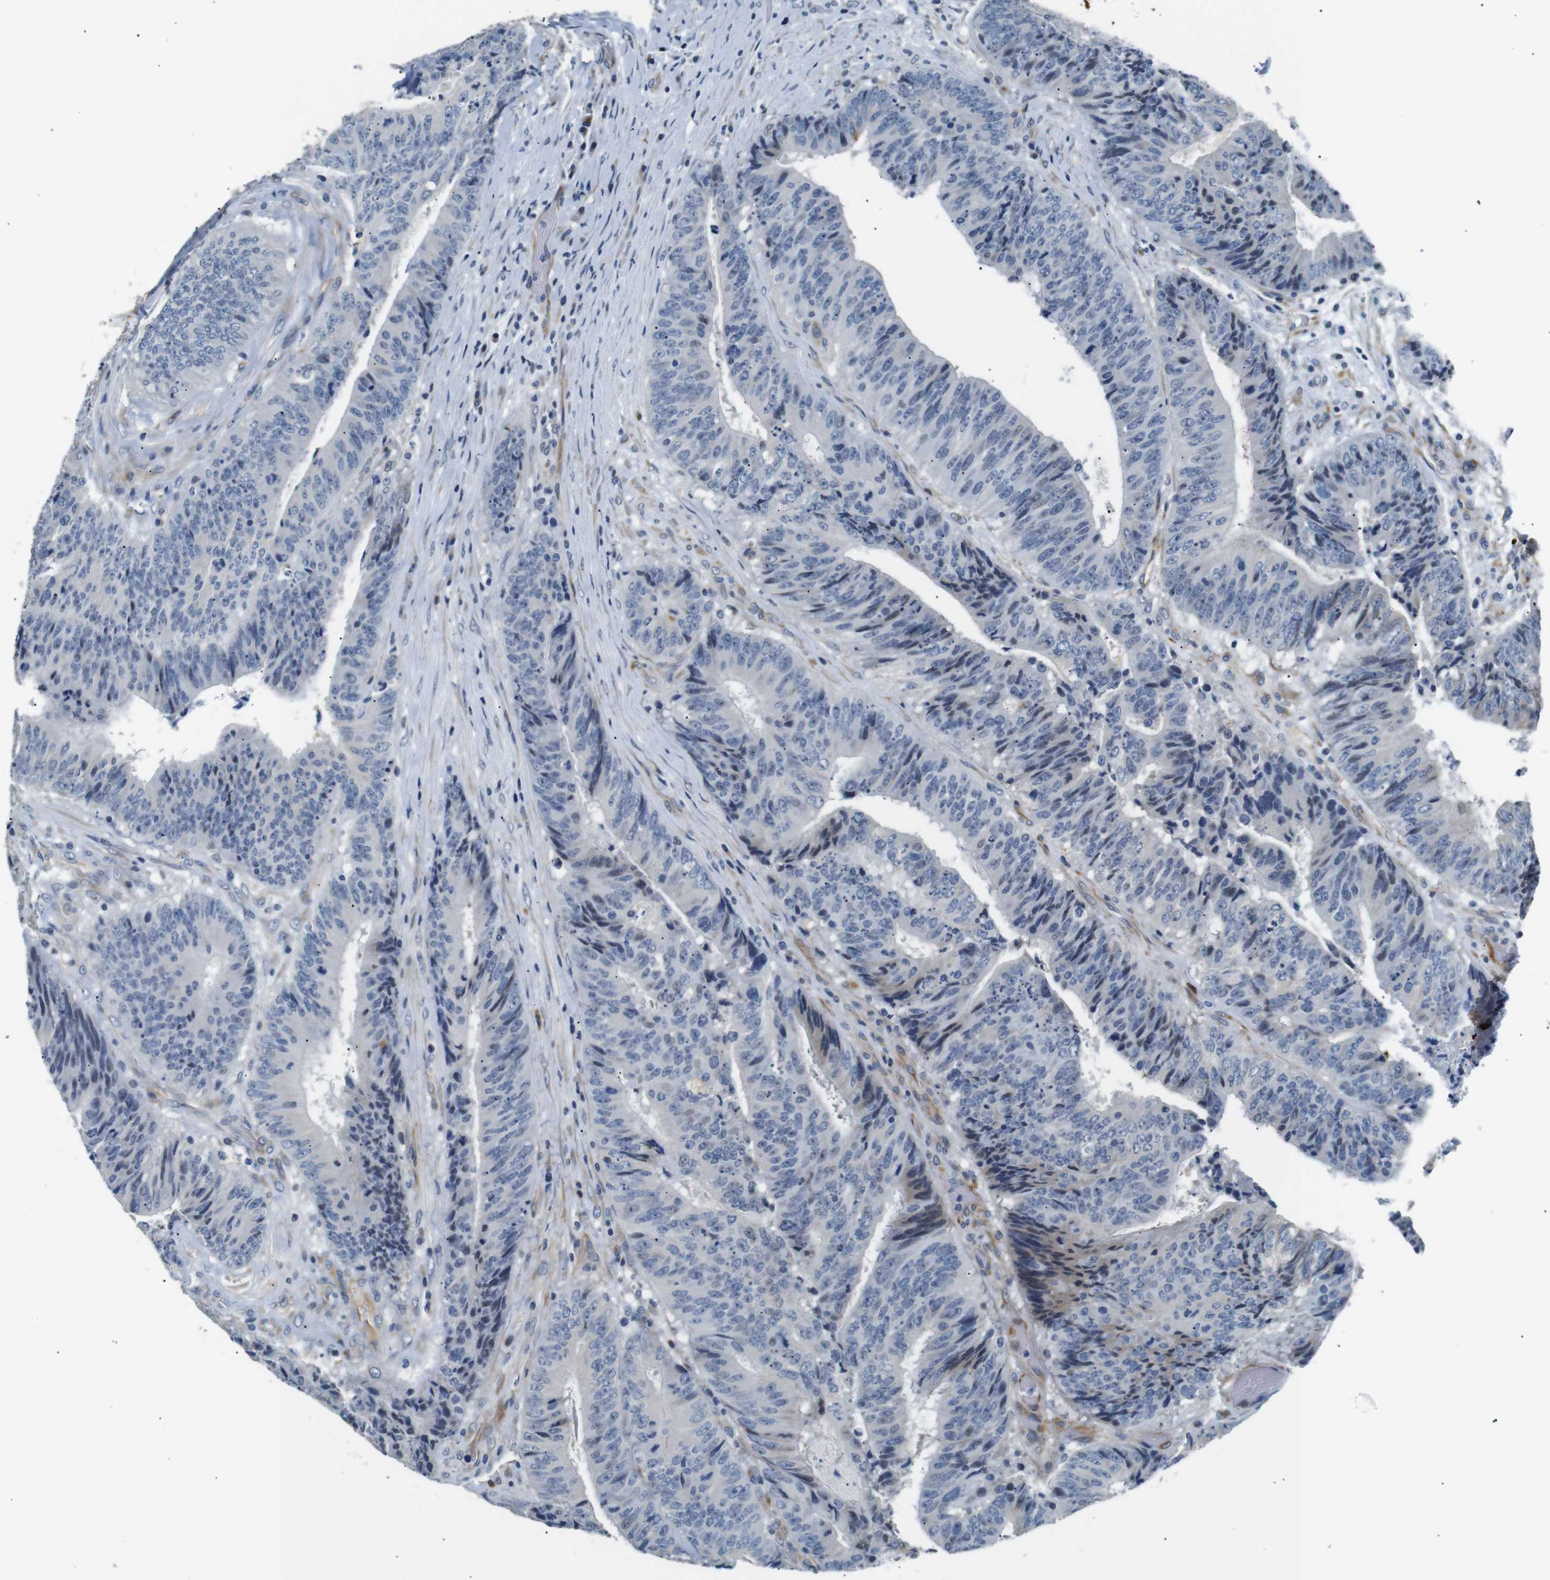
{"staining": {"intensity": "negative", "quantity": "none", "location": "none"}, "tissue": "colorectal cancer", "cell_type": "Tumor cells", "image_type": "cancer", "snomed": [{"axis": "morphology", "description": "Adenocarcinoma, NOS"}, {"axis": "topography", "description": "Rectum"}], "caption": "IHC image of neoplastic tissue: colorectal cancer stained with DAB (3,3'-diaminobenzidine) shows no significant protein staining in tumor cells.", "gene": "TAFA1", "patient": {"sex": "male", "age": 72}}